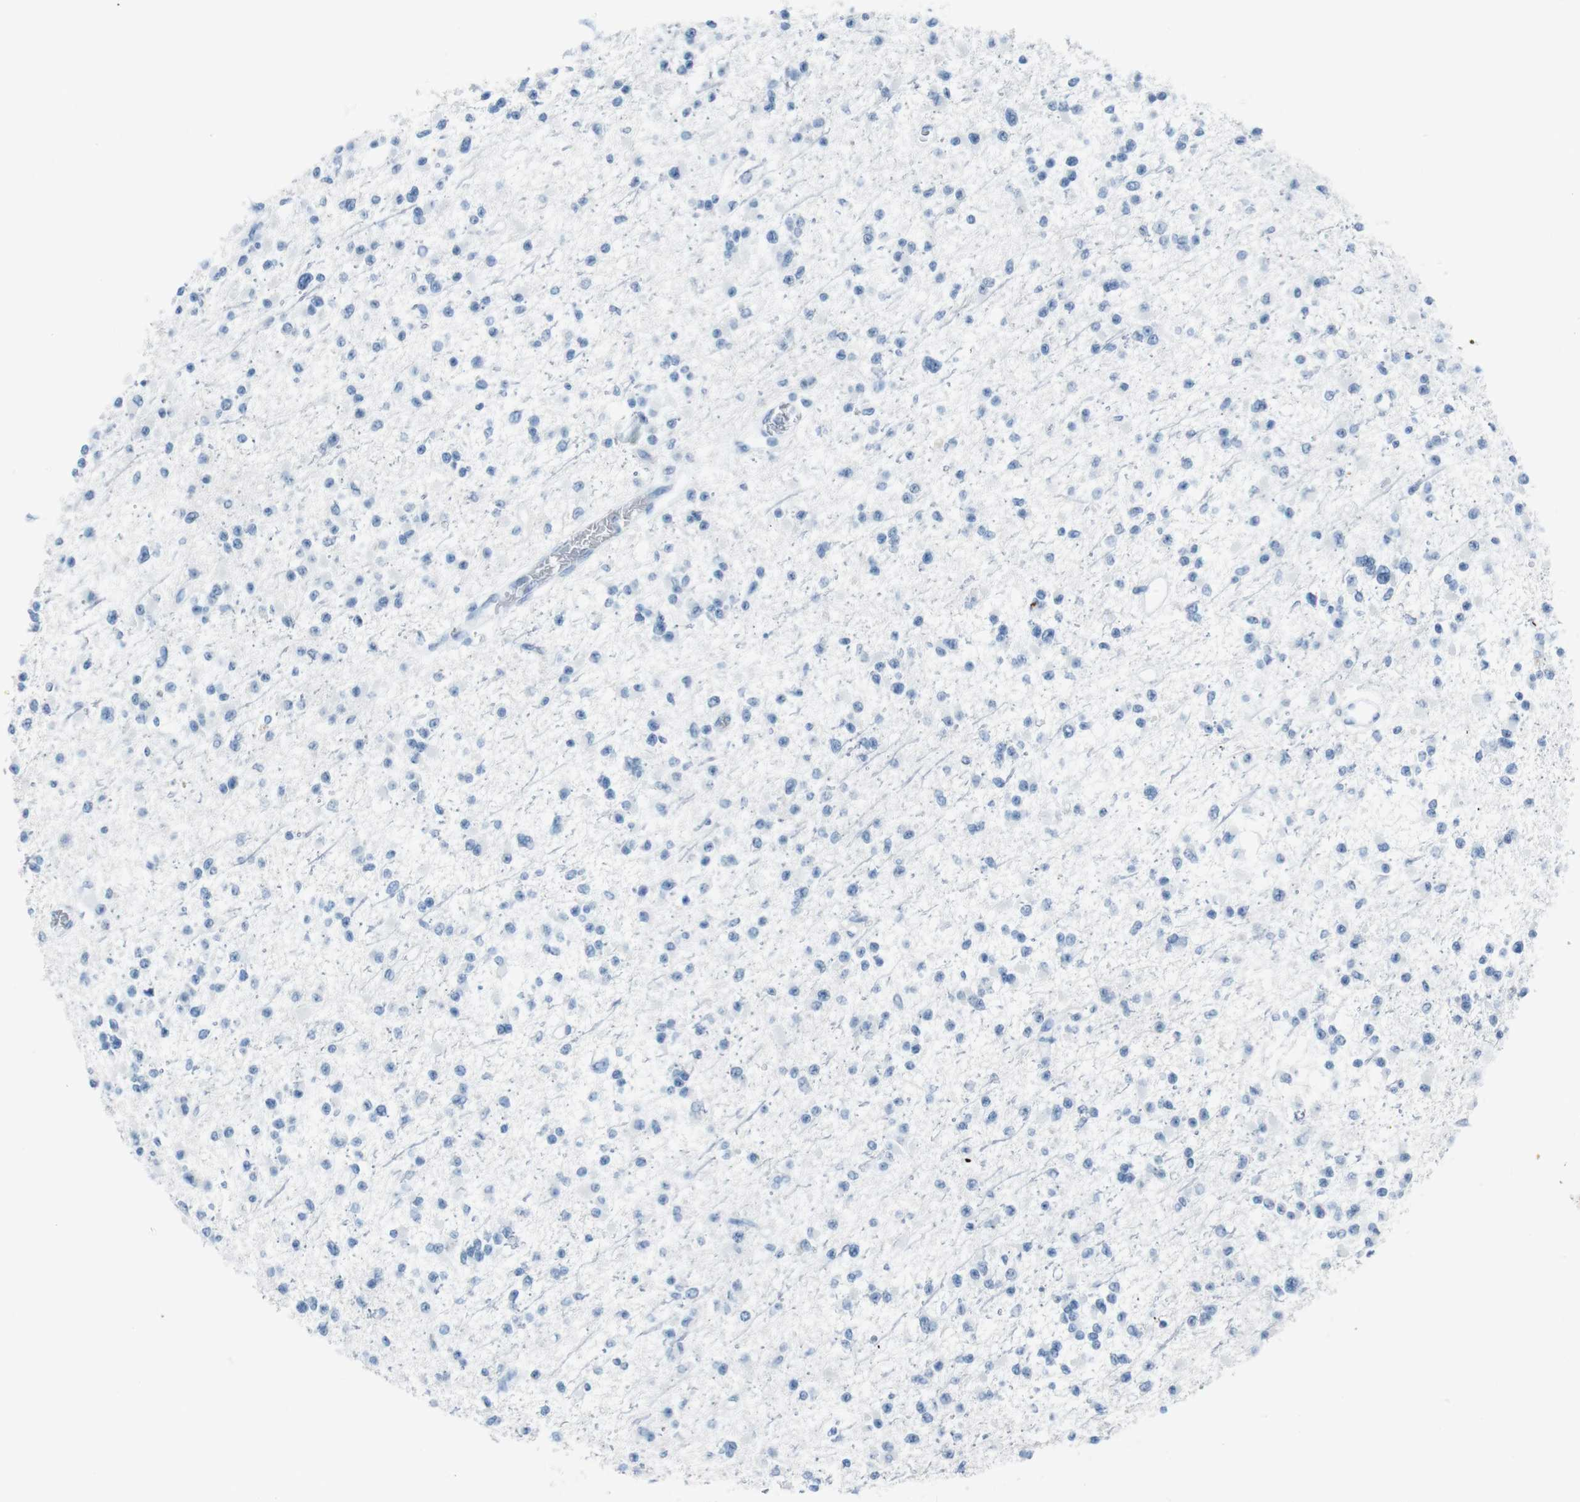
{"staining": {"intensity": "negative", "quantity": "none", "location": "none"}, "tissue": "glioma", "cell_type": "Tumor cells", "image_type": "cancer", "snomed": [{"axis": "morphology", "description": "Glioma, malignant, Low grade"}, {"axis": "topography", "description": "Brain"}], "caption": "A histopathology image of human malignant glioma (low-grade) is negative for staining in tumor cells.", "gene": "TMEM207", "patient": {"sex": "female", "age": 22}}